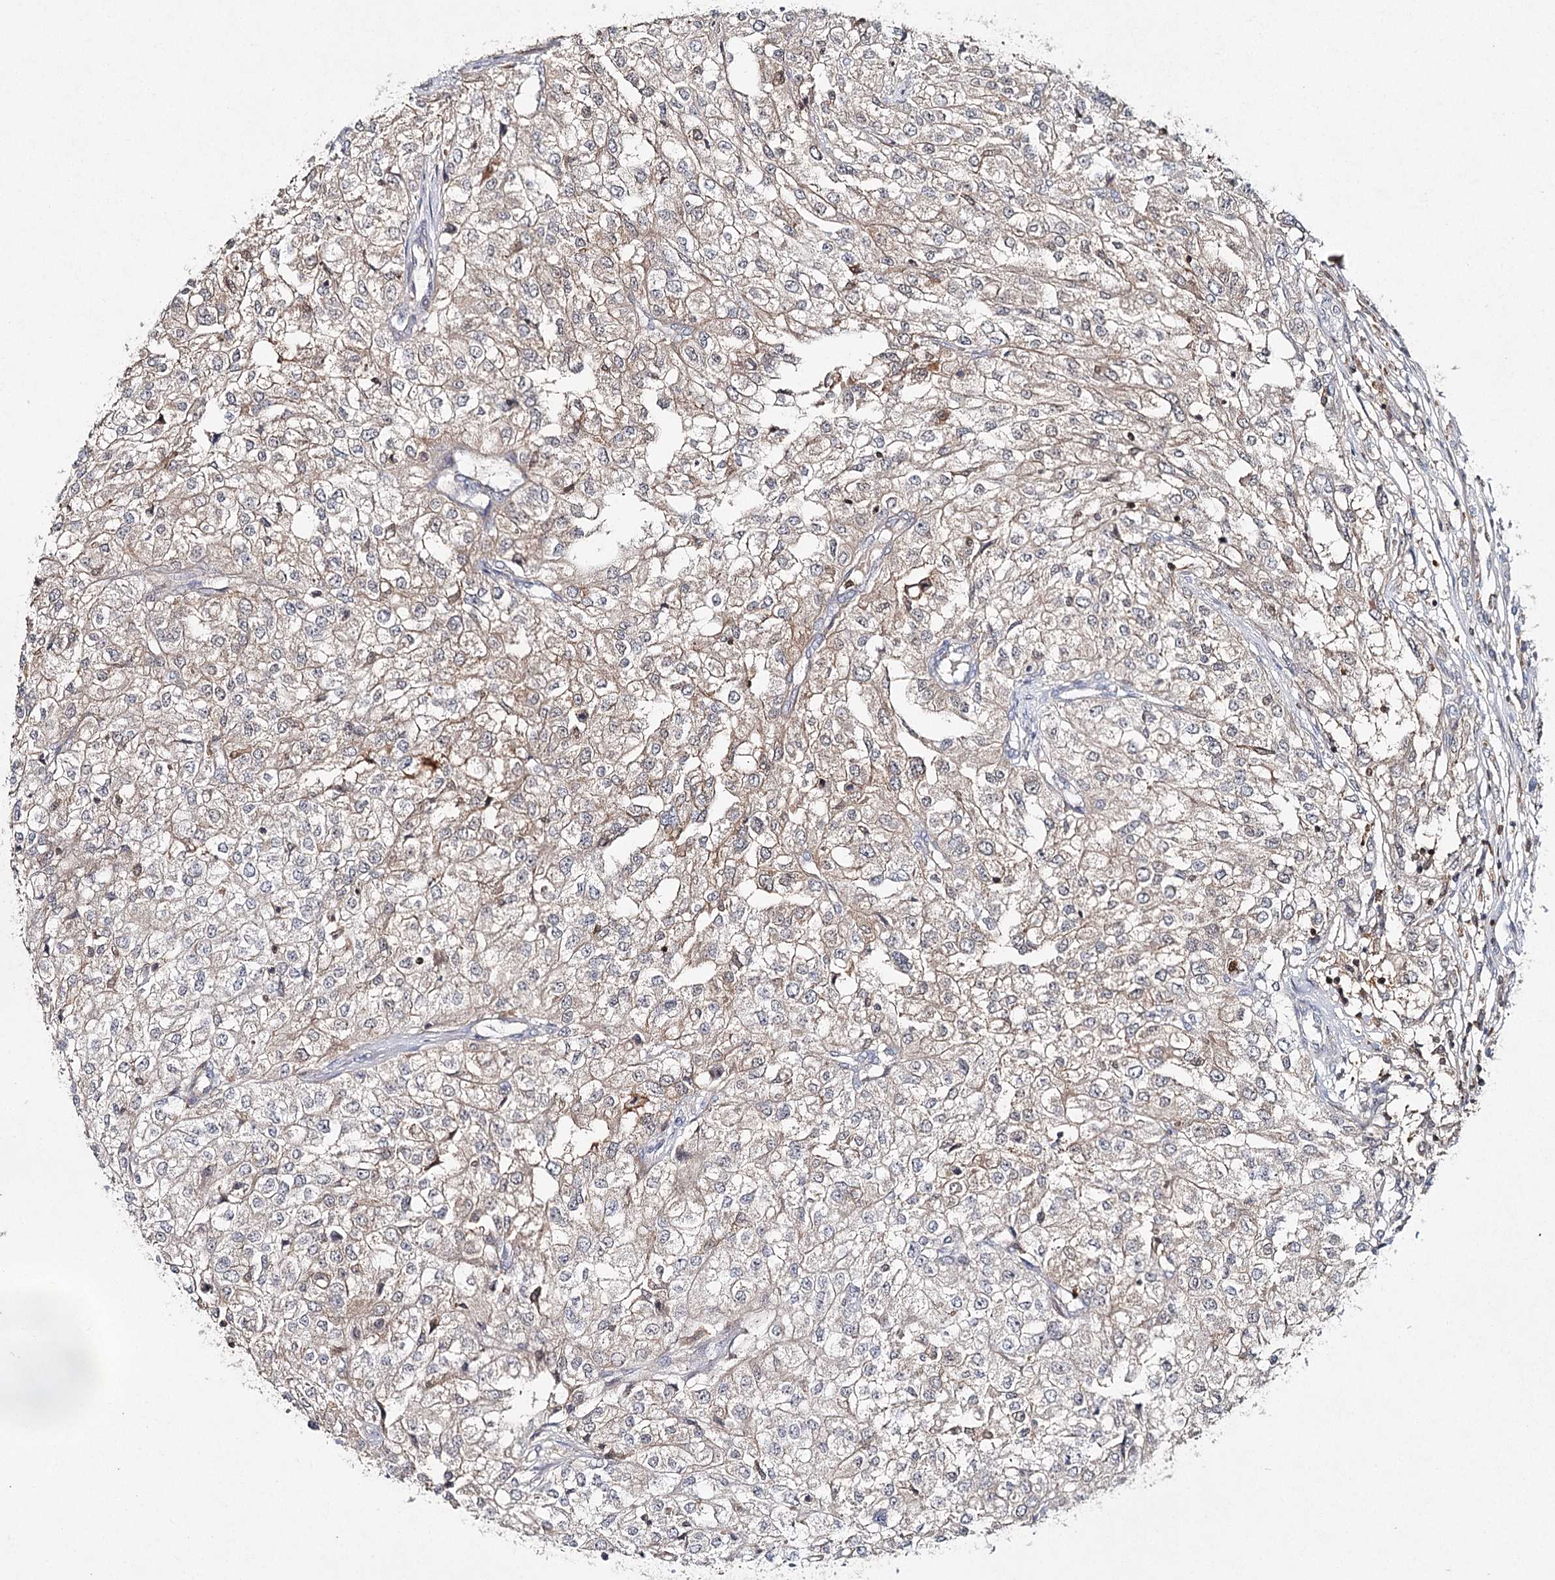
{"staining": {"intensity": "weak", "quantity": "<25%", "location": "cytoplasmic/membranous"}, "tissue": "renal cancer", "cell_type": "Tumor cells", "image_type": "cancer", "snomed": [{"axis": "morphology", "description": "Adenocarcinoma, NOS"}, {"axis": "topography", "description": "Kidney"}], "caption": "Renal adenocarcinoma stained for a protein using immunohistochemistry (IHC) displays no staining tumor cells.", "gene": "SLC41A2", "patient": {"sex": "female", "age": 54}}